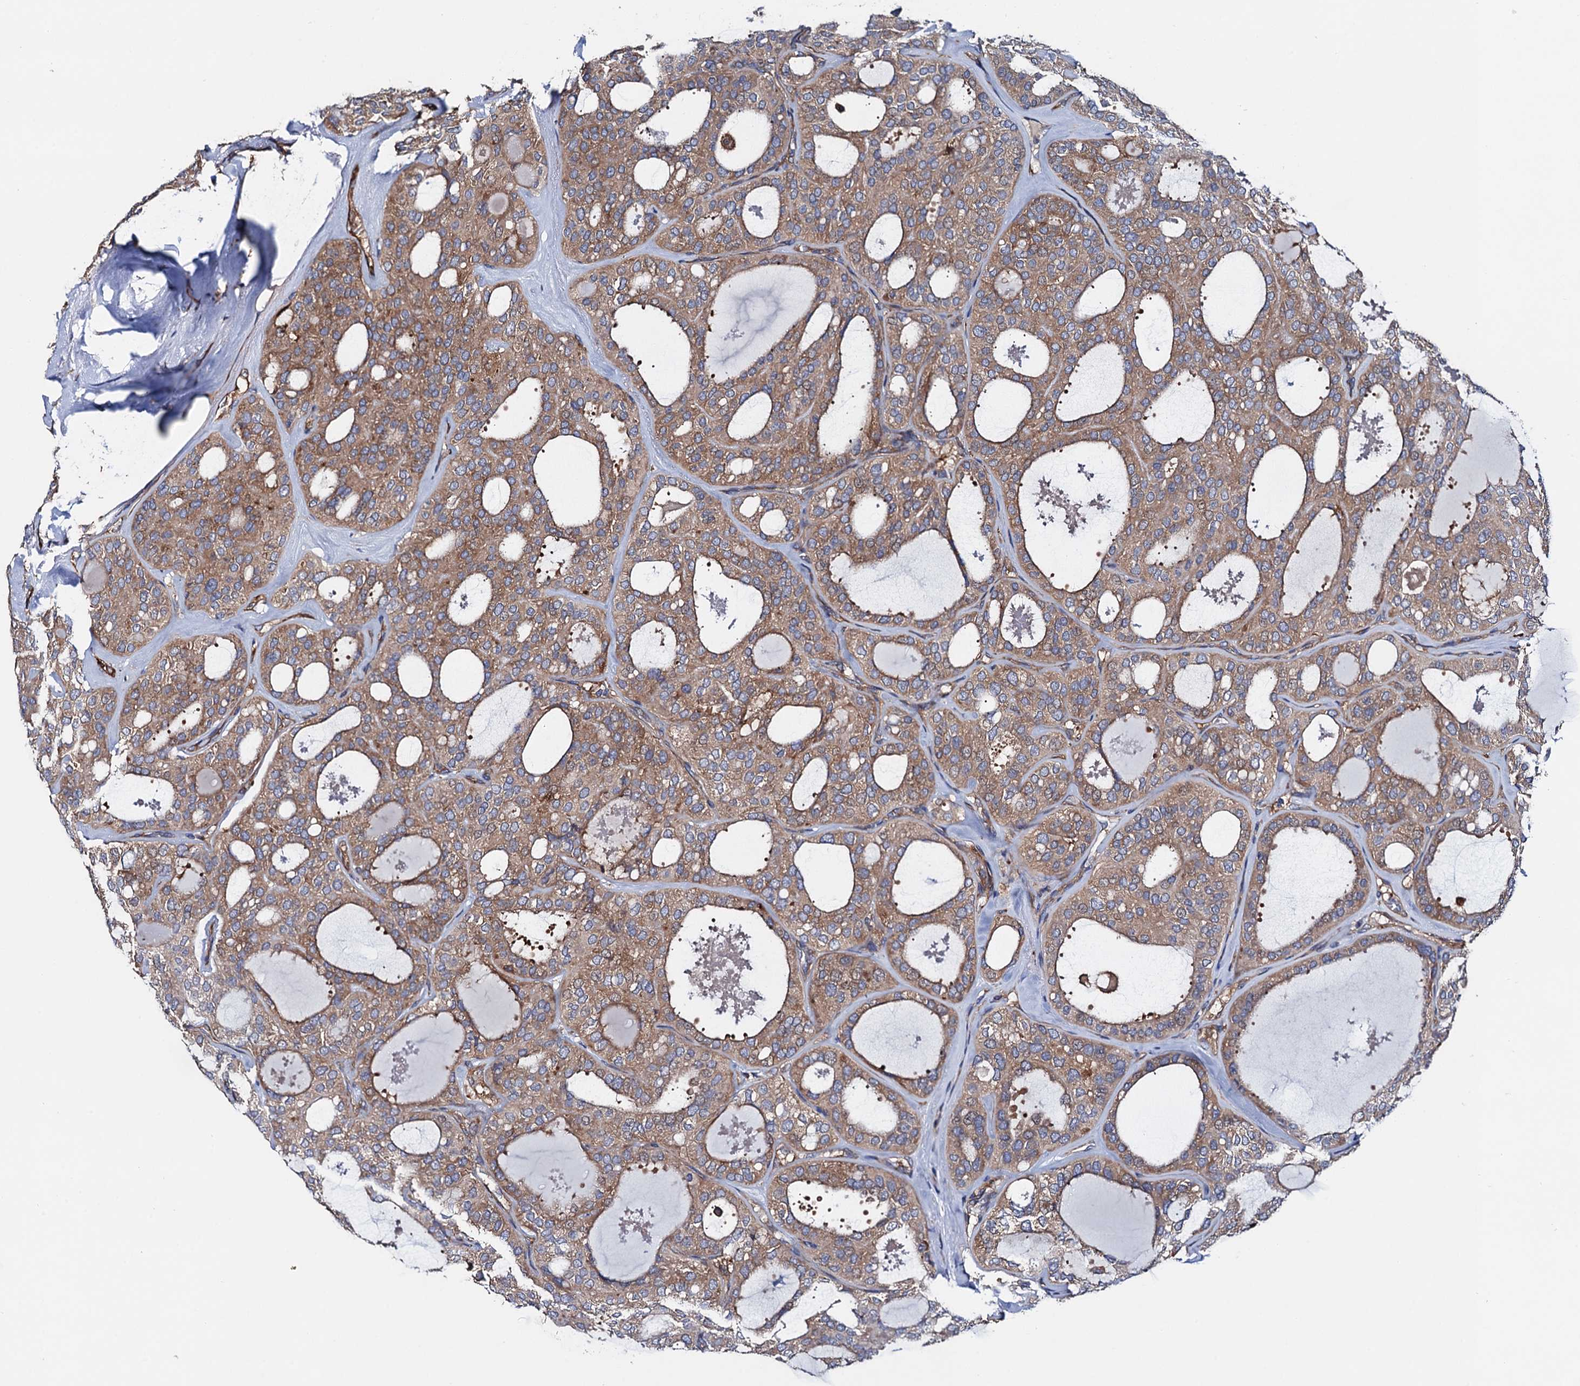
{"staining": {"intensity": "moderate", "quantity": ">75%", "location": "cytoplasmic/membranous"}, "tissue": "thyroid cancer", "cell_type": "Tumor cells", "image_type": "cancer", "snomed": [{"axis": "morphology", "description": "Follicular adenoma carcinoma, NOS"}, {"axis": "topography", "description": "Thyroid gland"}], "caption": "Immunohistochemistry (IHC) image of human follicular adenoma carcinoma (thyroid) stained for a protein (brown), which reveals medium levels of moderate cytoplasmic/membranous positivity in about >75% of tumor cells.", "gene": "MRPL48", "patient": {"sex": "male", "age": 75}}